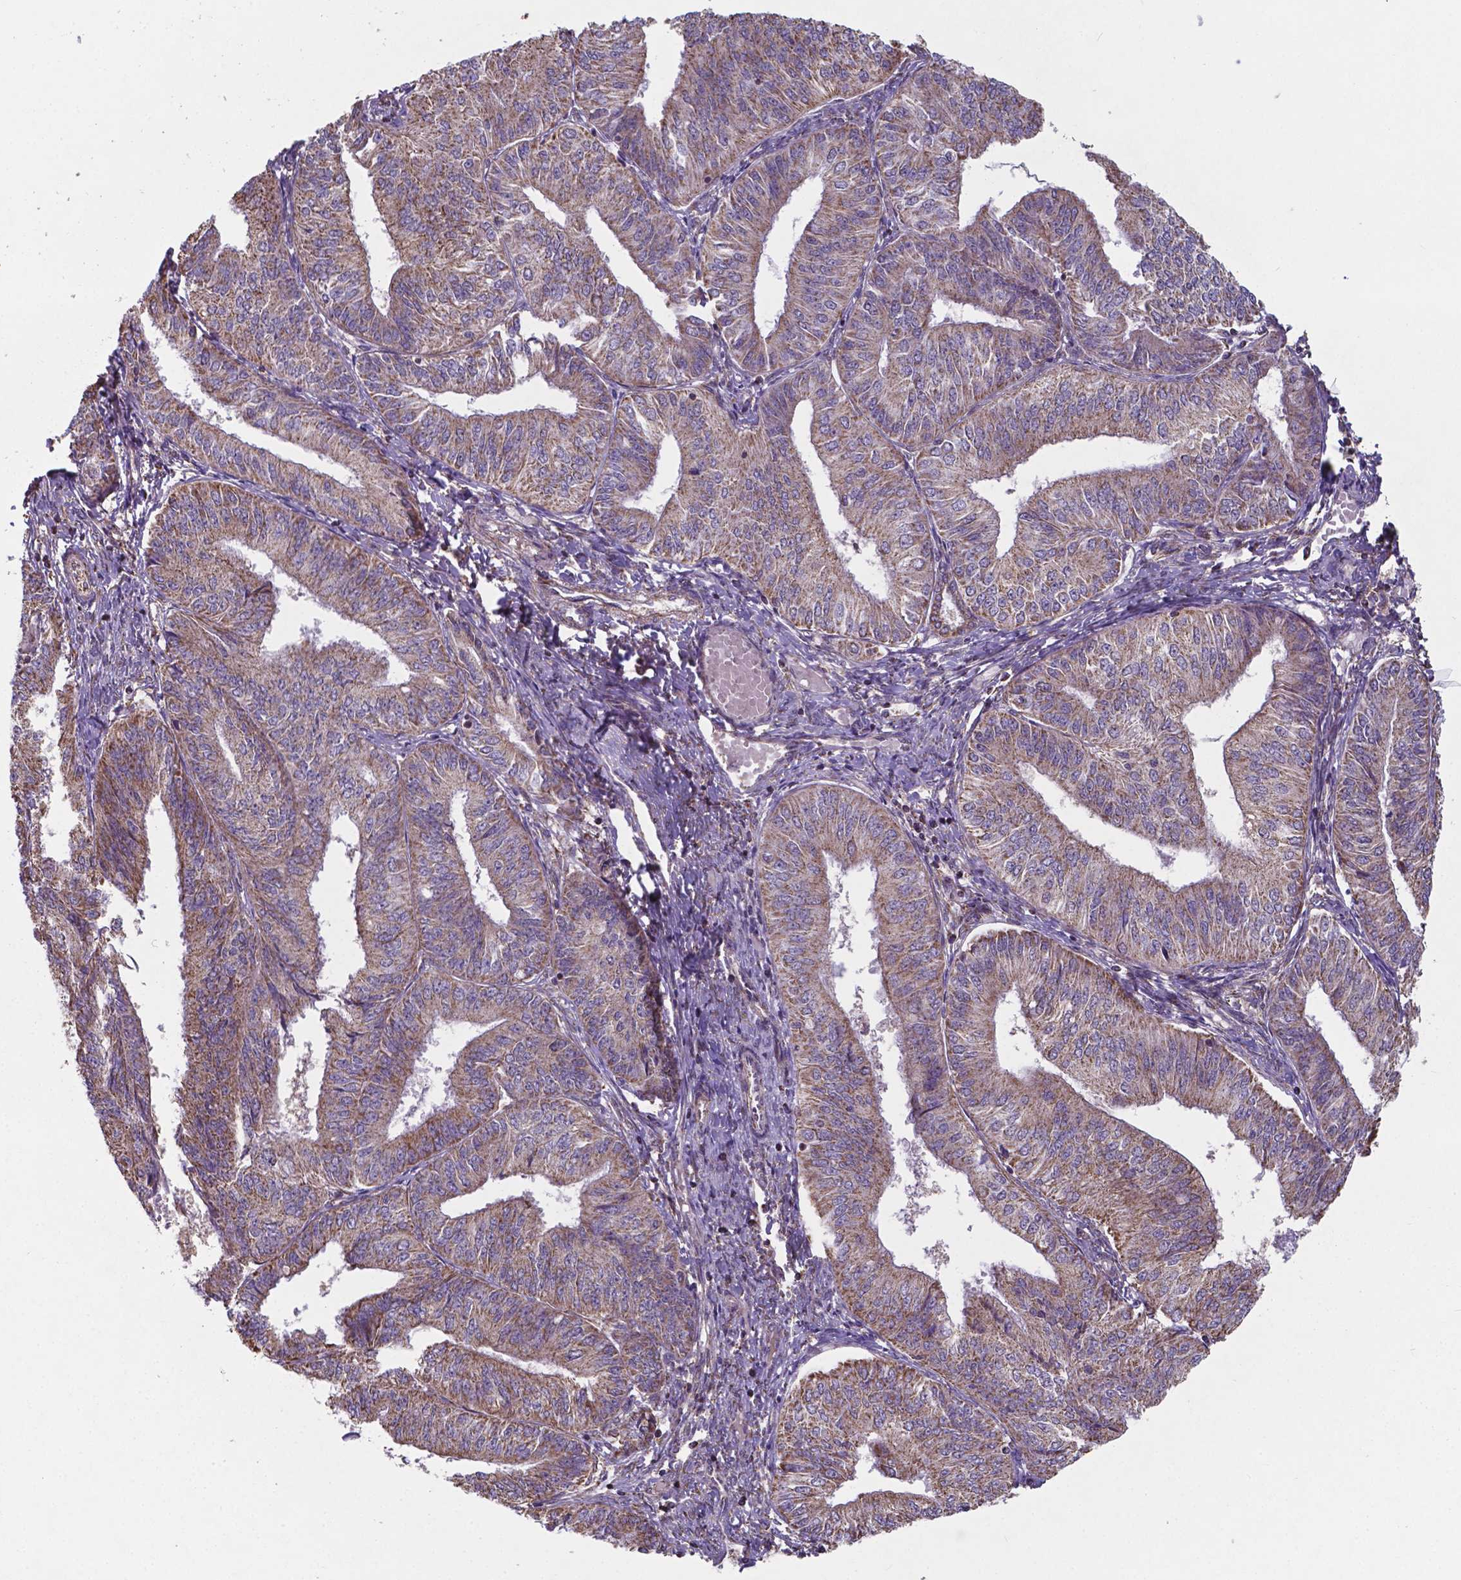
{"staining": {"intensity": "moderate", "quantity": "25%-75%", "location": "cytoplasmic/membranous"}, "tissue": "endometrial cancer", "cell_type": "Tumor cells", "image_type": "cancer", "snomed": [{"axis": "morphology", "description": "Adenocarcinoma, NOS"}, {"axis": "topography", "description": "Endometrium"}], "caption": "Protein staining reveals moderate cytoplasmic/membranous positivity in about 25%-75% of tumor cells in endometrial adenocarcinoma. (DAB IHC with brightfield microscopy, high magnification).", "gene": "FAM114A1", "patient": {"sex": "female", "age": 58}}